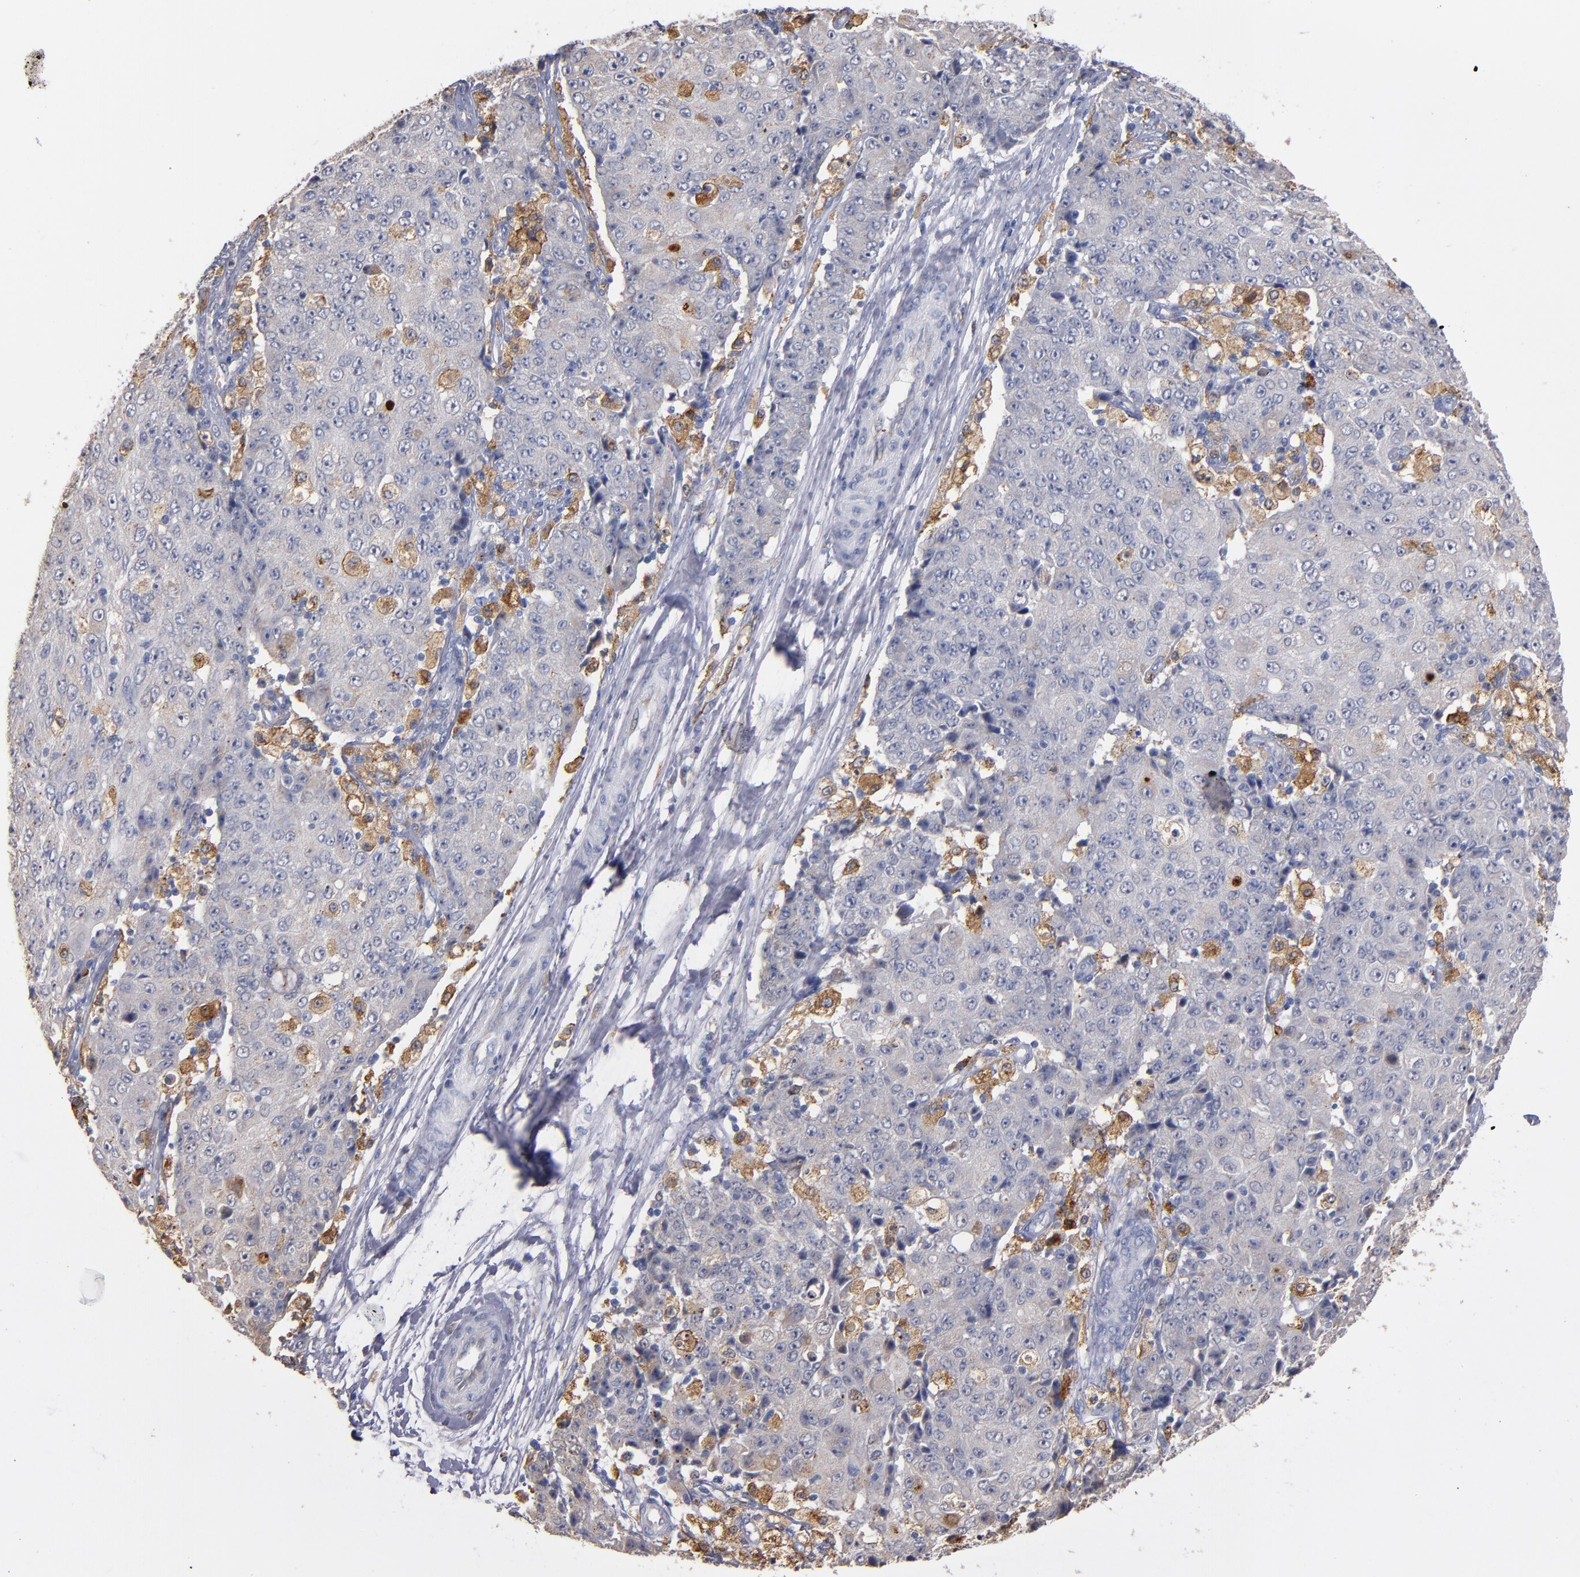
{"staining": {"intensity": "moderate", "quantity": "<25%", "location": "cytoplasmic/membranous"}, "tissue": "ovarian cancer", "cell_type": "Tumor cells", "image_type": "cancer", "snomed": [{"axis": "morphology", "description": "Carcinoma, endometroid"}, {"axis": "topography", "description": "Ovary"}], "caption": "The image shows staining of ovarian endometroid carcinoma, revealing moderate cytoplasmic/membranous protein staining (brown color) within tumor cells.", "gene": "SELP", "patient": {"sex": "female", "age": 42}}